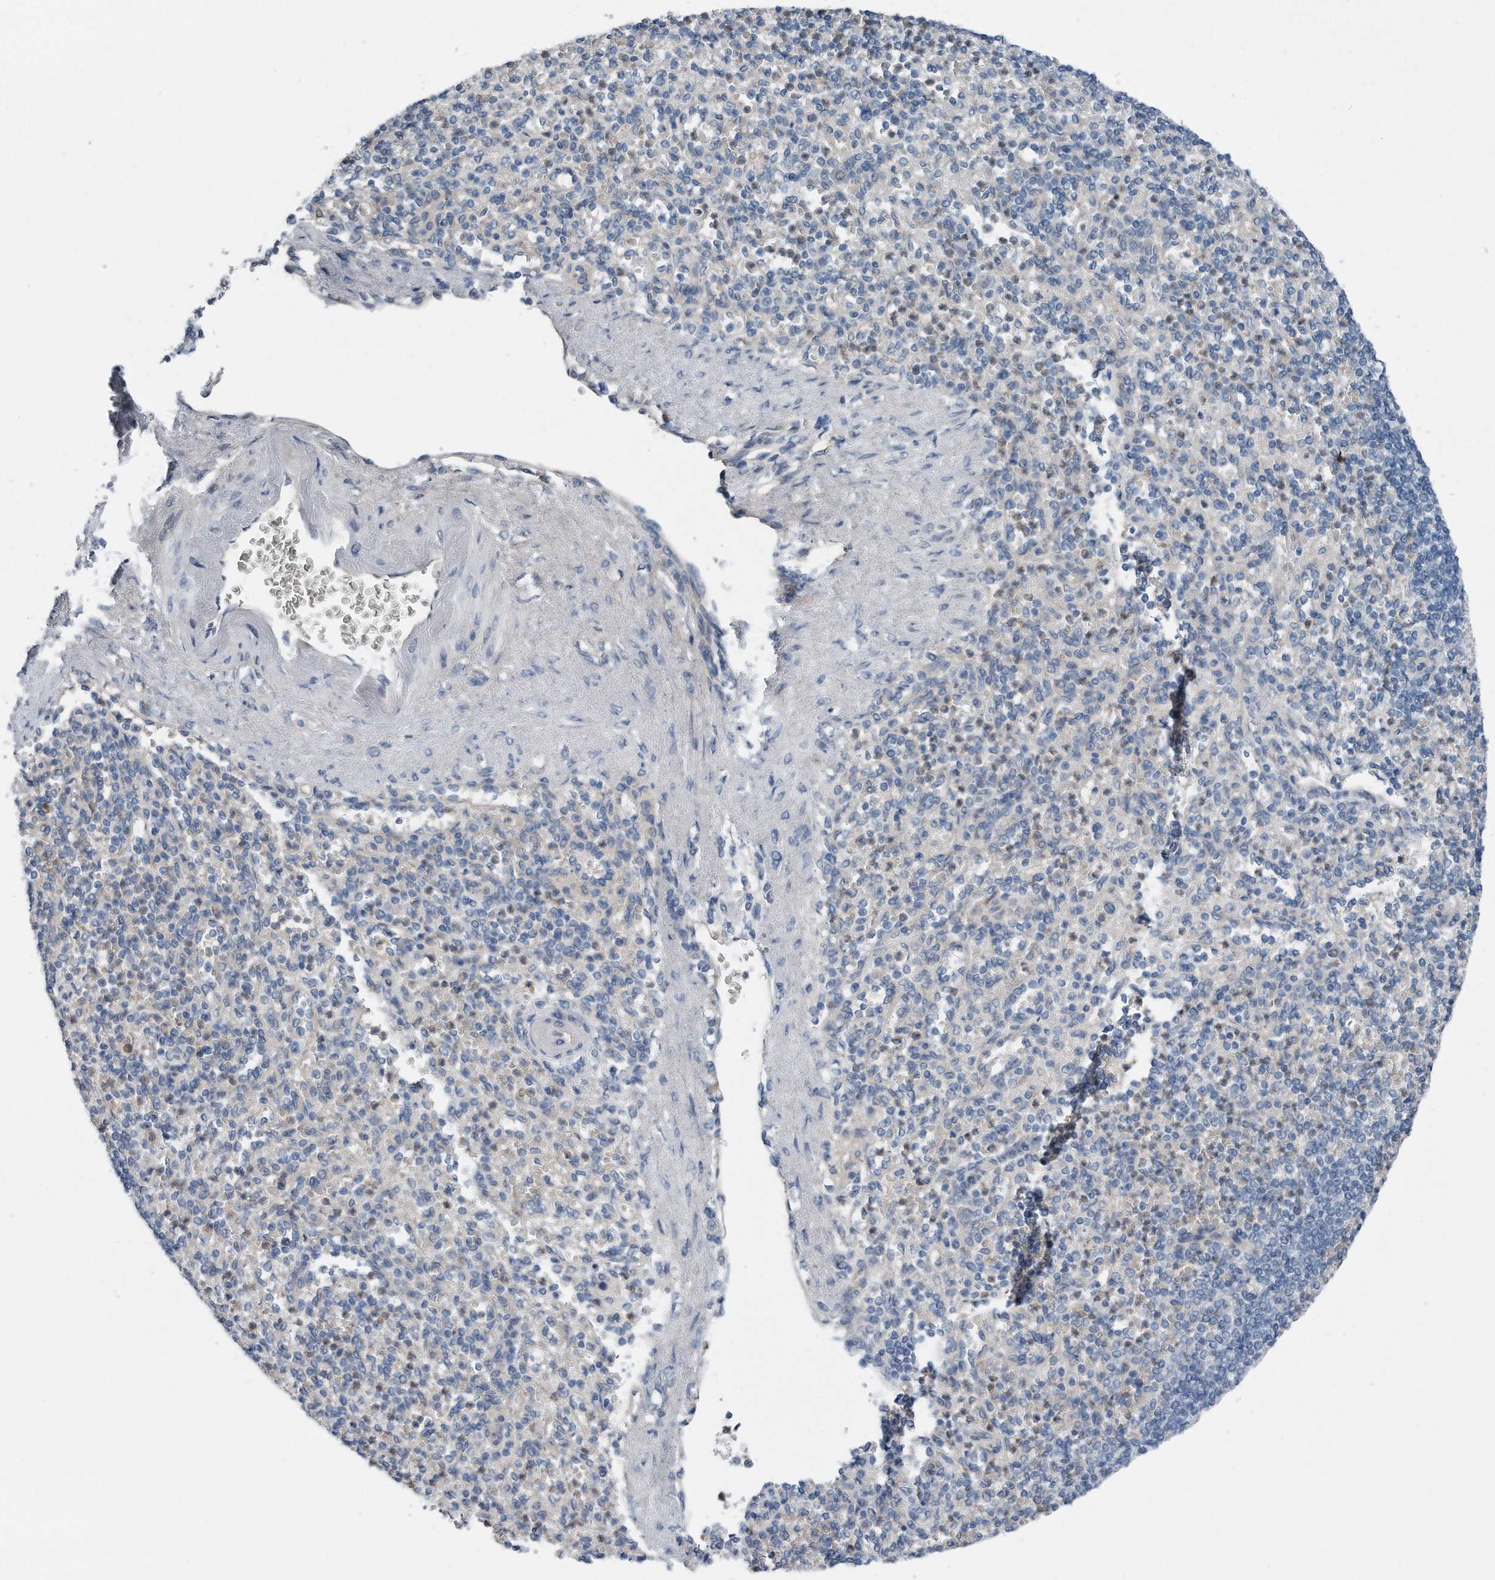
{"staining": {"intensity": "negative", "quantity": "none", "location": "none"}, "tissue": "spleen", "cell_type": "Cells in red pulp", "image_type": "normal", "snomed": [{"axis": "morphology", "description": "Normal tissue, NOS"}, {"axis": "topography", "description": "Spleen"}], "caption": "Protein analysis of benign spleen reveals no significant staining in cells in red pulp. (DAB IHC, high magnification).", "gene": "YRDC", "patient": {"sex": "female", "age": 74}}